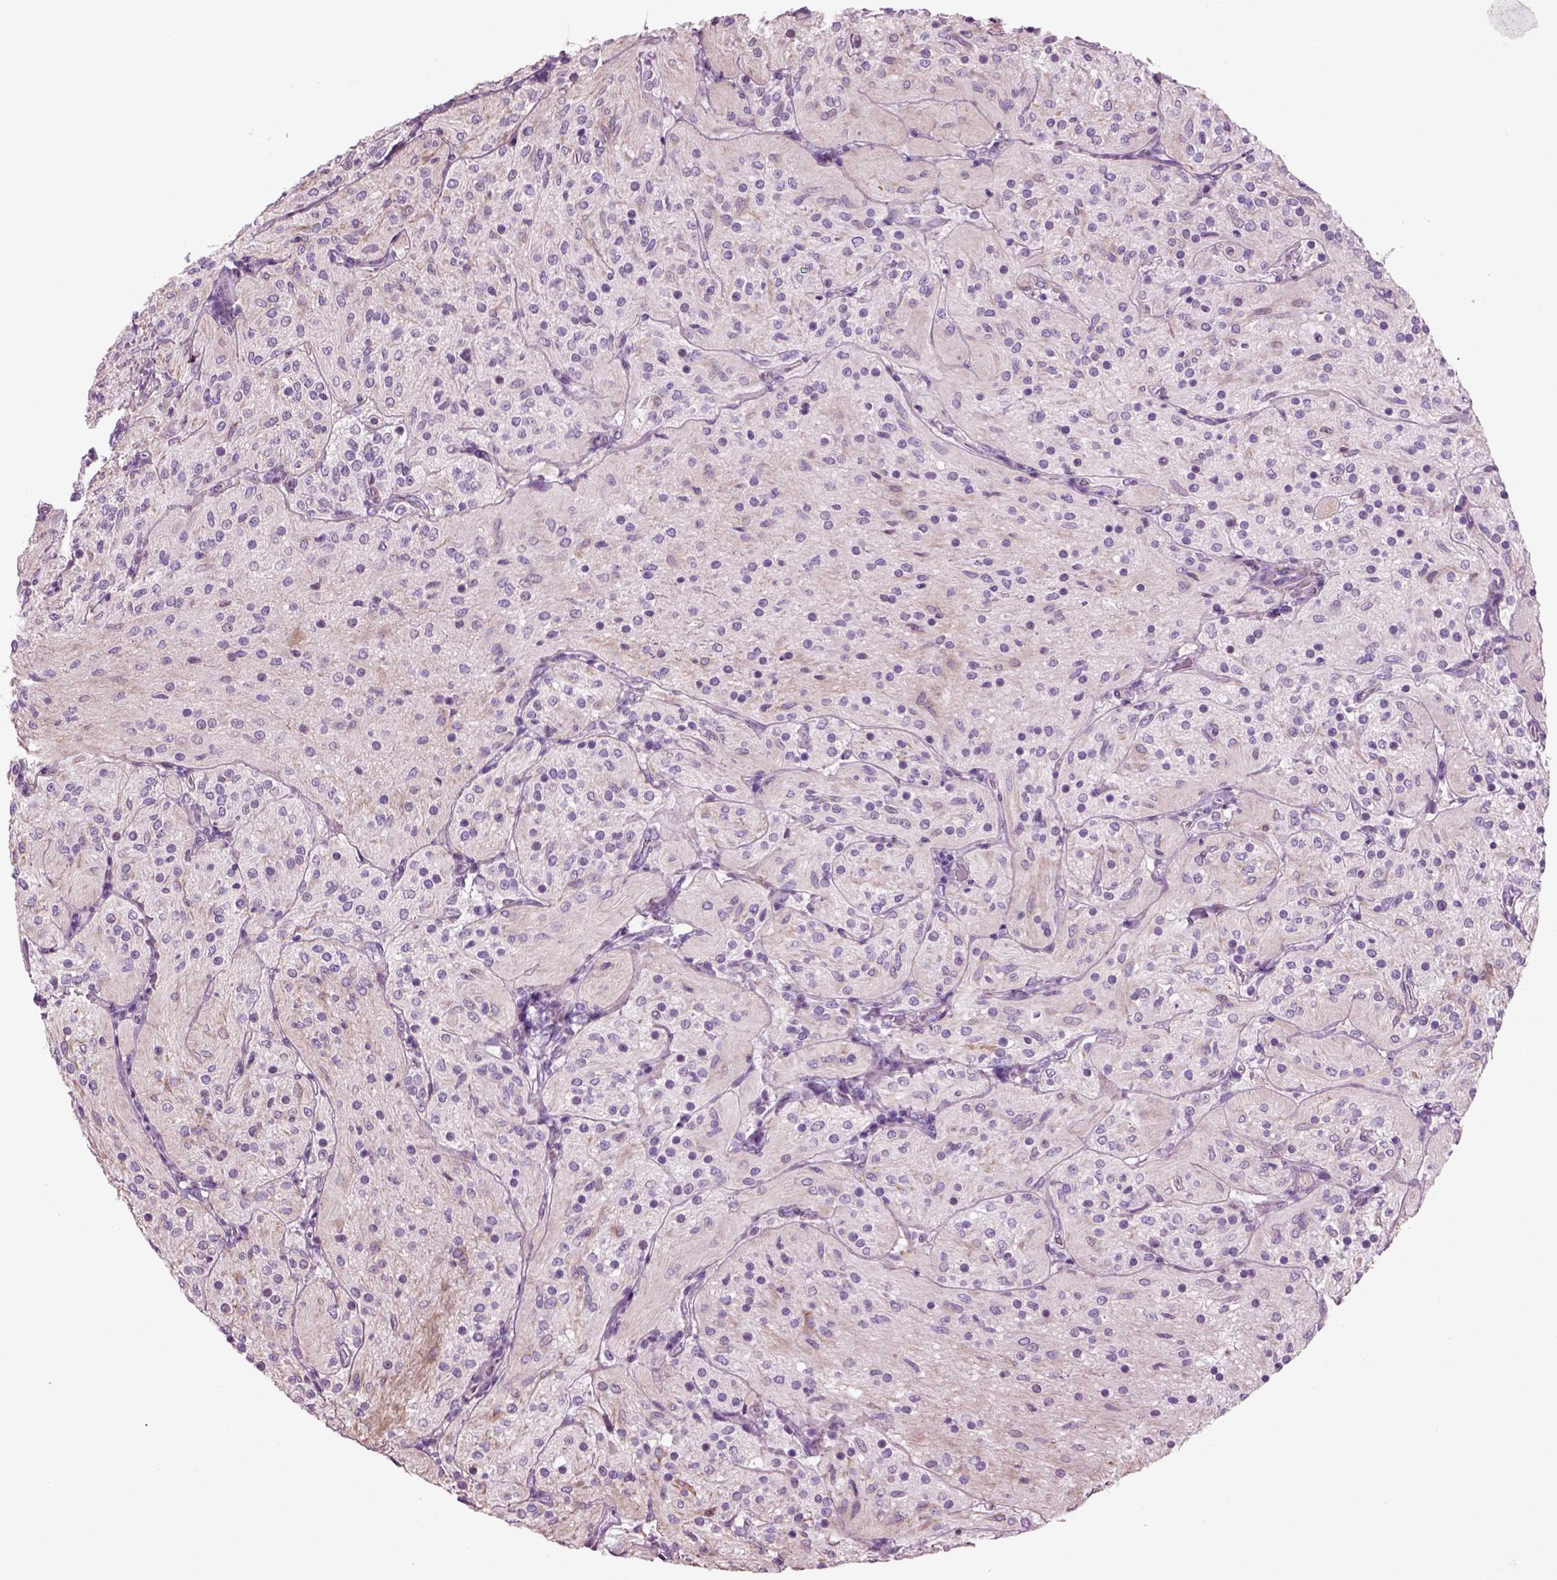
{"staining": {"intensity": "negative", "quantity": "none", "location": "none"}, "tissue": "glioma", "cell_type": "Tumor cells", "image_type": "cancer", "snomed": [{"axis": "morphology", "description": "Glioma, malignant, Low grade"}, {"axis": "topography", "description": "Brain"}], "caption": "Image shows no significant protein expression in tumor cells of glioma. (Brightfield microscopy of DAB immunohistochemistry at high magnification).", "gene": "ARID3A", "patient": {"sex": "male", "age": 3}}